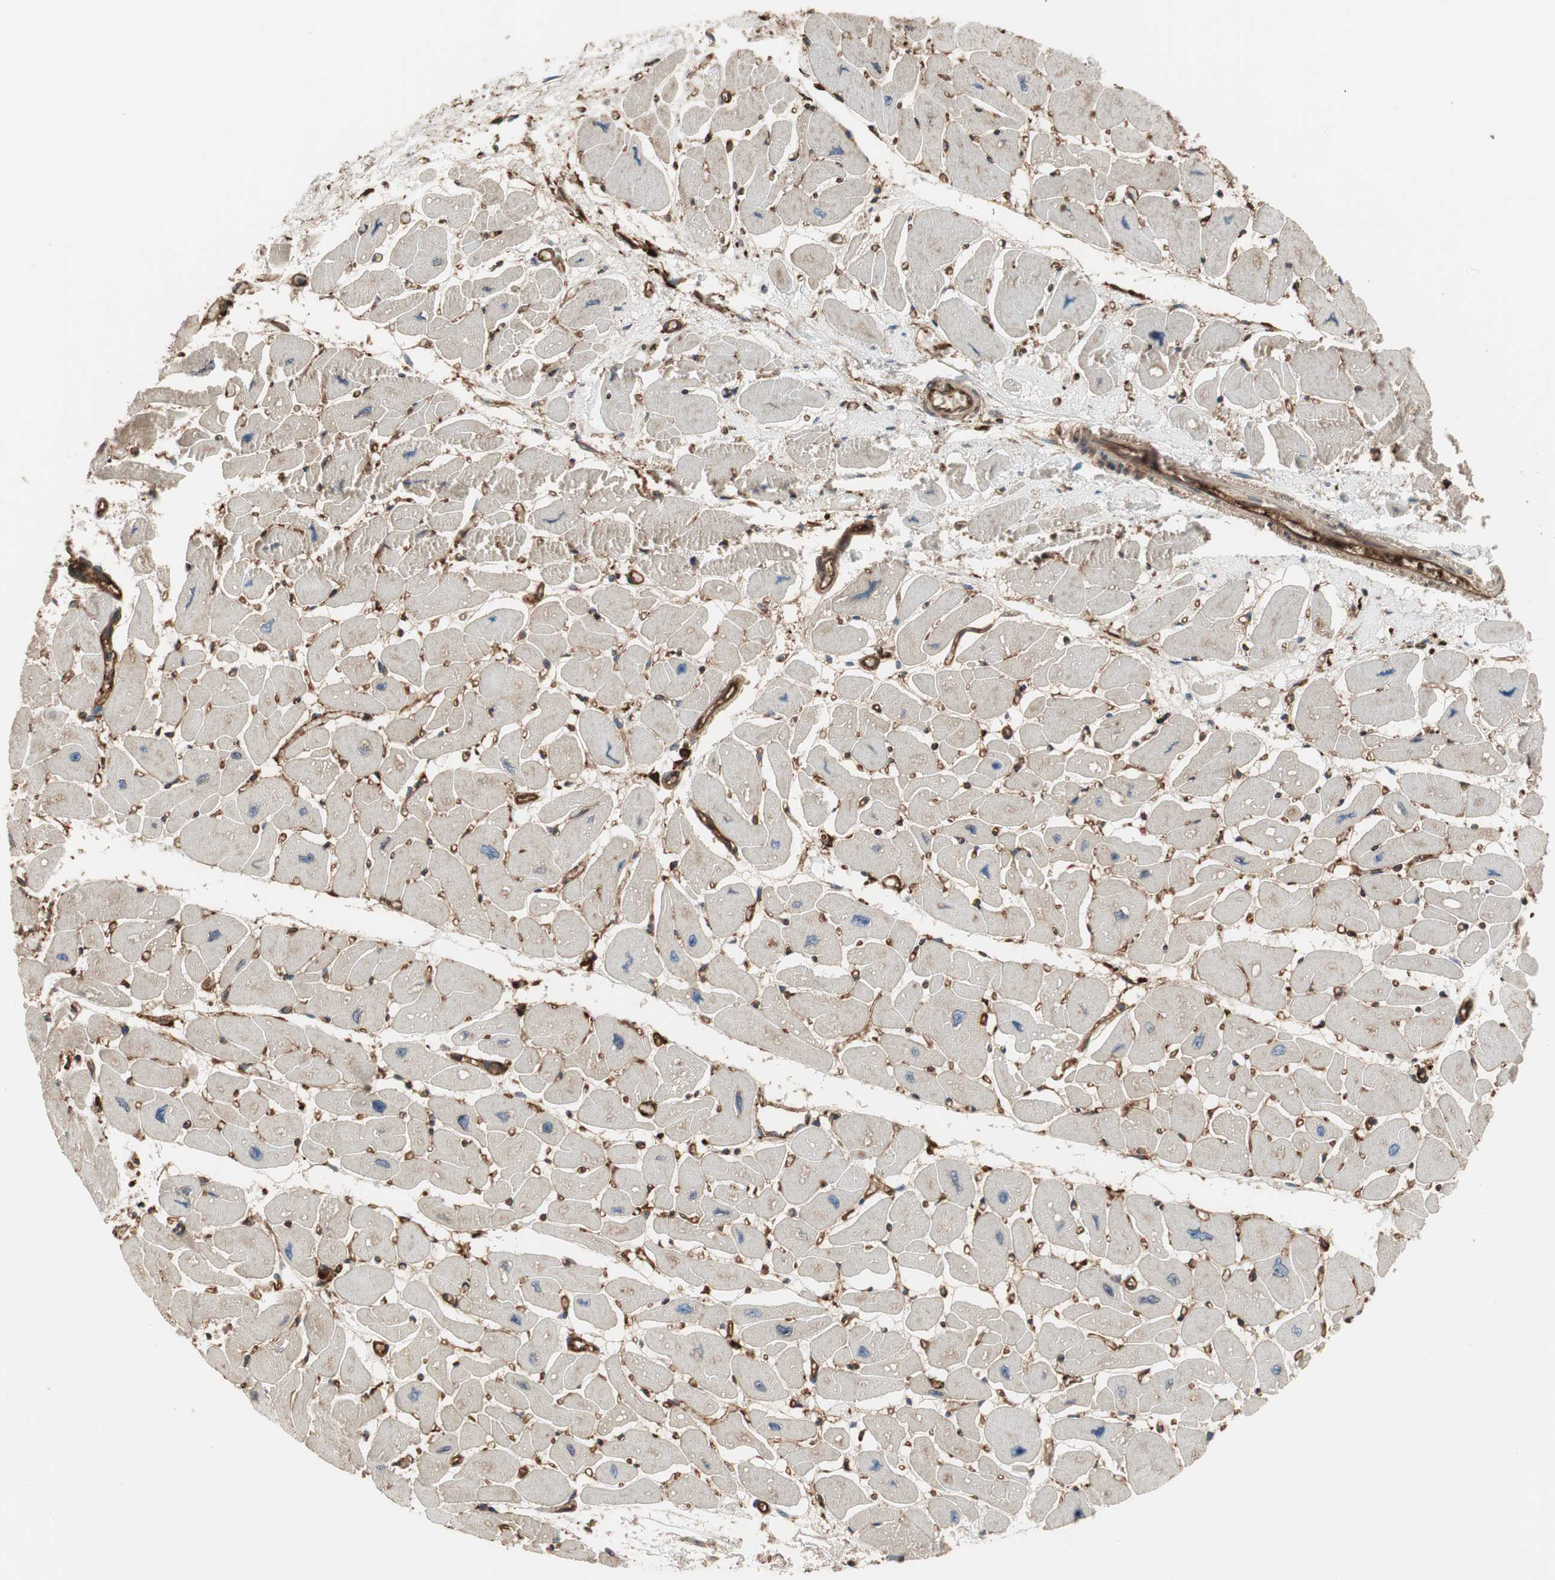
{"staining": {"intensity": "negative", "quantity": "none", "location": "none"}, "tissue": "heart muscle", "cell_type": "Cardiomyocytes", "image_type": "normal", "snomed": [{"axis": "morphology", "description": "Normal tissue, NOS"}, {"axis": "topography", "description": "Heart"}], "caption": "A photomicrograph of heart muscle stained for a protein displays no brown staining in cardiomyocytes. (Brightfield microscopy of DAB immunohistochemistry (IHC) at high magnification).", "gene": "IL1RL1", "patient": {"sex": "female", "age": 54}}